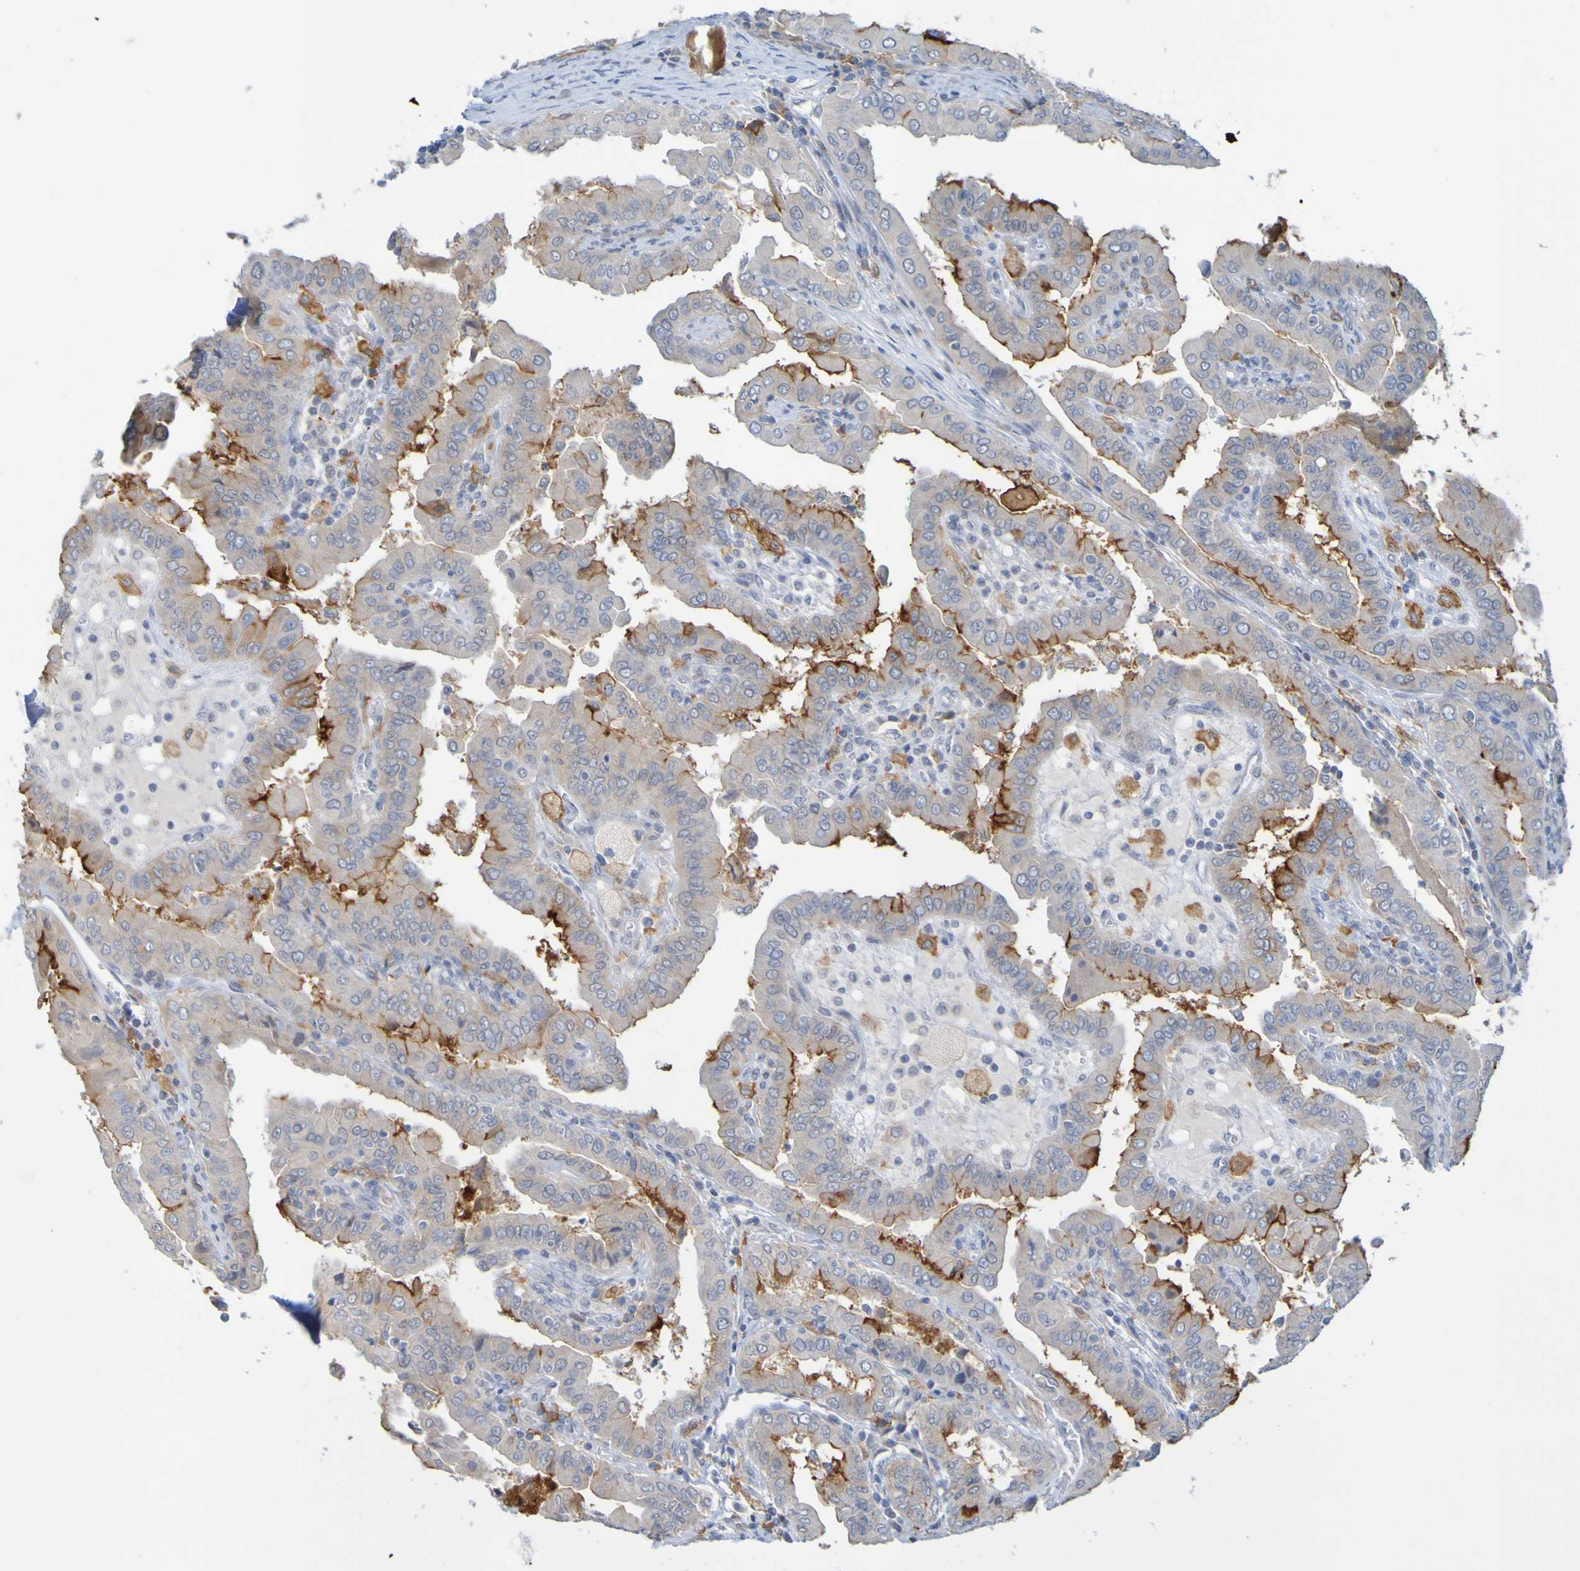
{"staining": {"intensity": "weak", "quantity": "<25%", "location": "cytoplasmic/membranous"}, "tissue": "thyroid cancer", "cell_type": "Tumor cells", "image_type": "cancer", "snomed": [{"axis": "morphology", "description": "Papillary adenocarcinoma, NOS"}, {"axis": "topography", "description": "Thyroid gland"}], "caption": "Immunohistochemistry histopathology image of papillary adenocarcinoma (thyroid) stained for a protein (brown), which demonstrates no staining in tumor cells. Nuclei are stained in blue.", "gene": "LILRB5", "patient": {"sex": "male", "age": 33}}